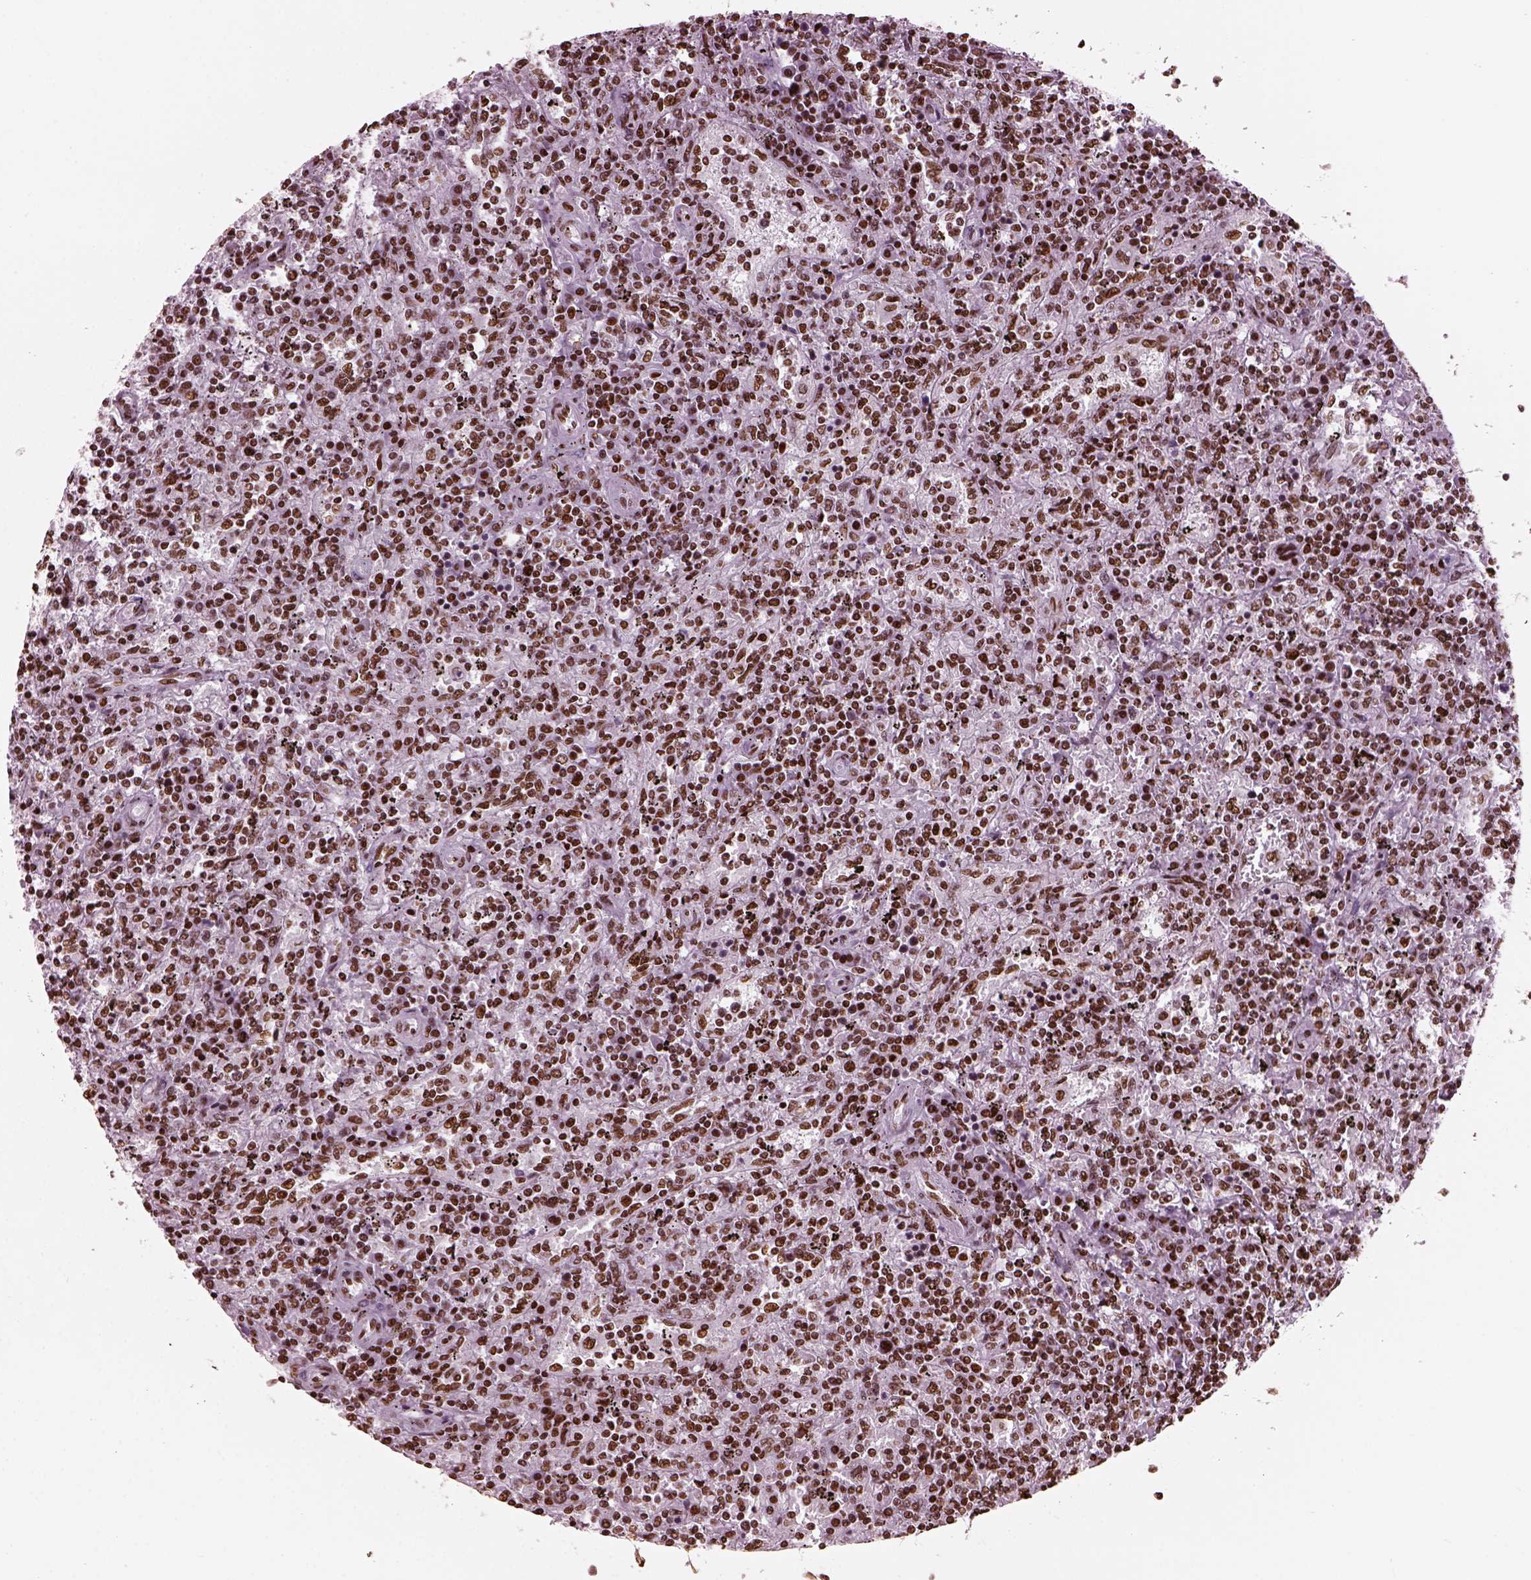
{"staining": {"intensity": "strong", "quantity": ">75%", "location": "nuclear"}, "tissue": "lymphoma", "cell_type": "Tumor cells", "image_type": "cancer", "snomed": [{"axis": "morphology", "description": "Malignant lymphoma, non-Hodgkin's type, Low grade"}, {"axis": "topography", "description": "Spleen"}], "caption": "Low-grade malignant lymphoma, non-Hodgkin's type stained with DAB (3,3'-diaminobenzidine) immunohistochemistry (IHC) shows high levels of strong nuclear expression in approximately >75% of tumor cells.", "gene": "CBFA2T3", "patient": {"sex": "male", "age": 62}}